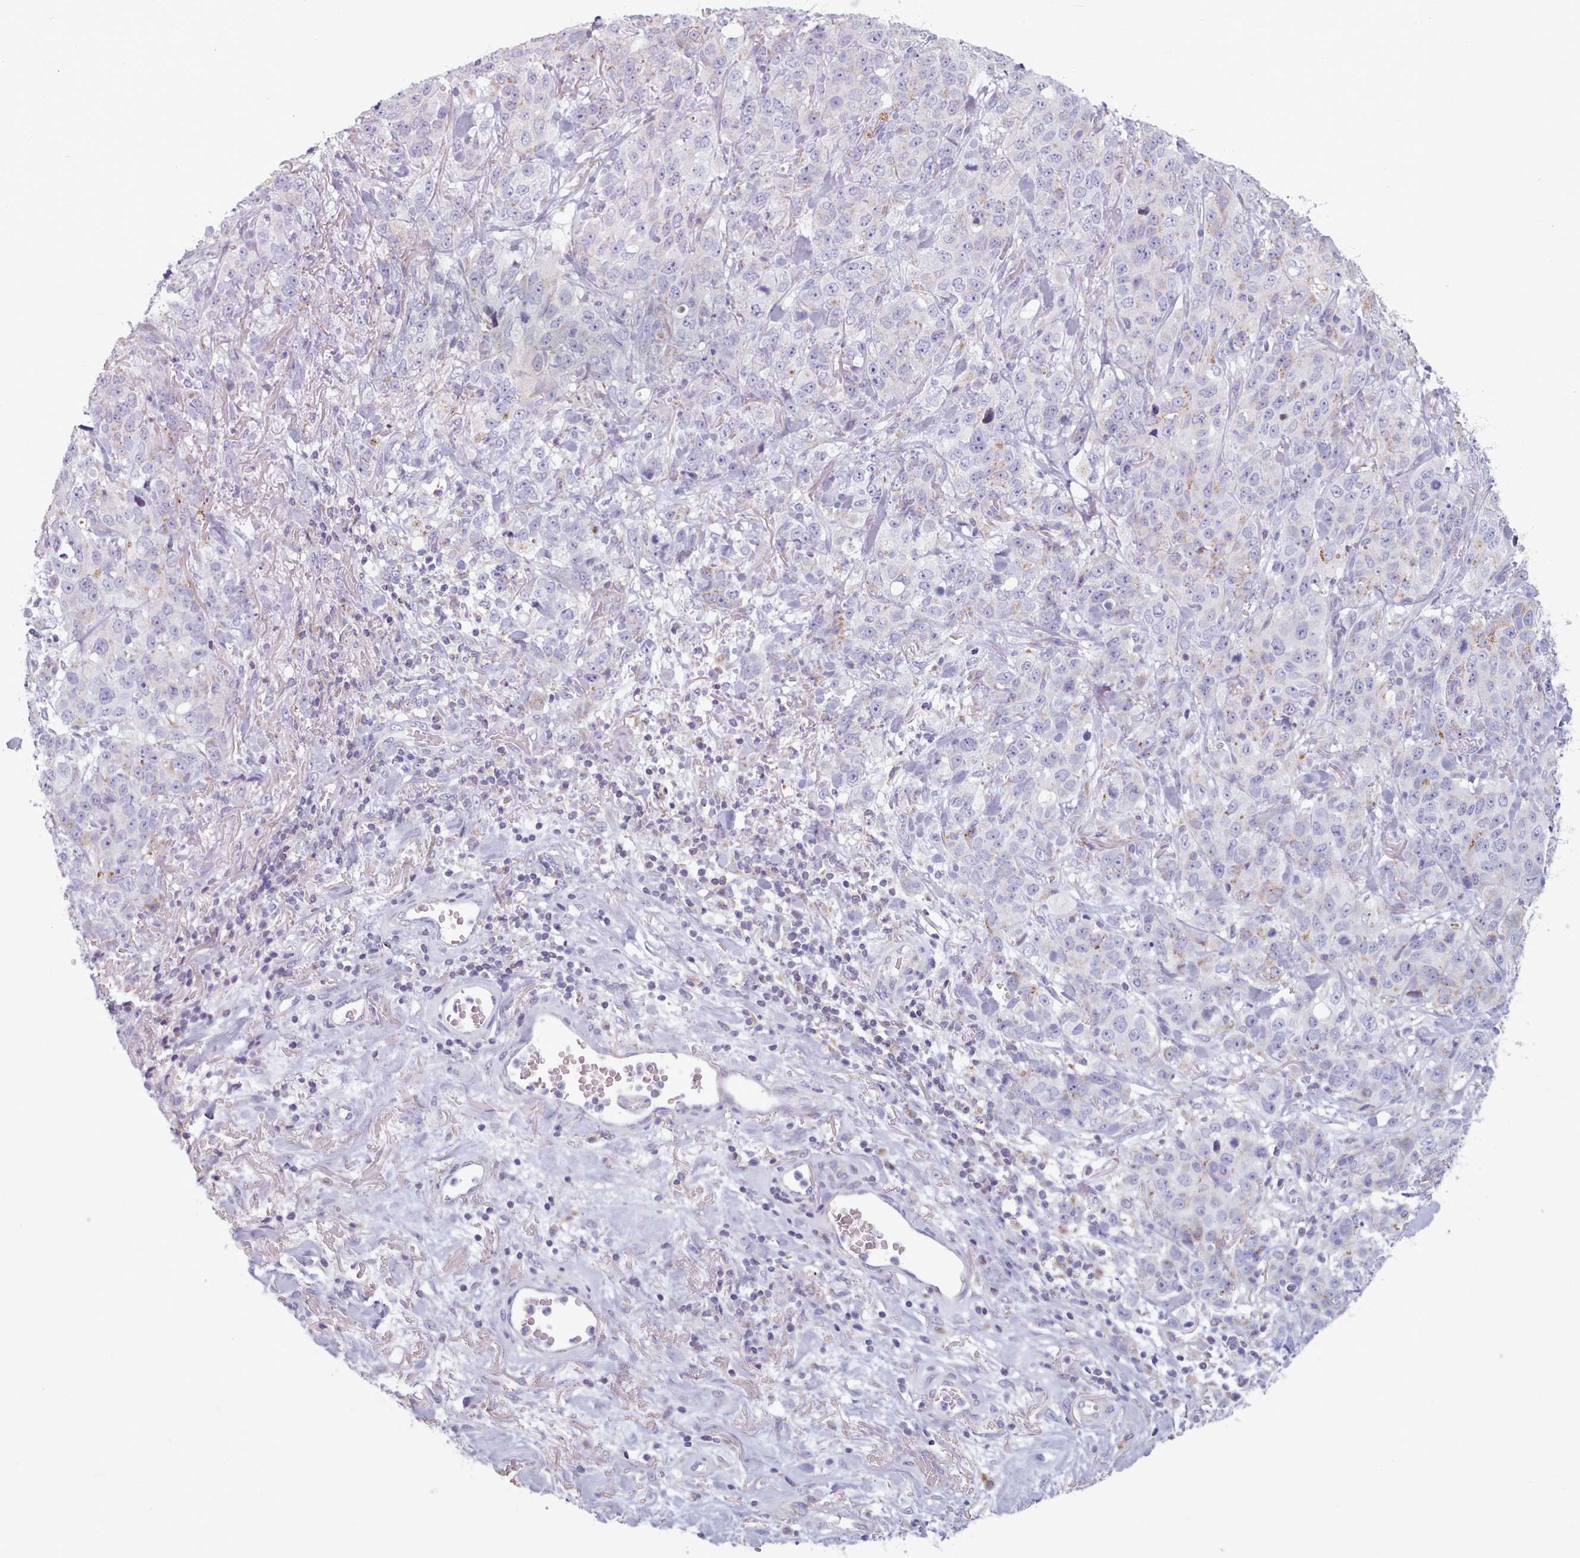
{"staining": {"intensity": "negative", "quantity": "none", "location": "none"}, "tissue": "stomach cancer", "cell_type": "Tumor cells", "image_type": "cancer", "snomed": [{"axis": "morphology", "description": "Adenocarcinoma, NOS"}, {"axis": "topography", "description": "Stomach"}], "caption": "This histopathology image is of stomach cancer stained with immunohistochemistry (IHC) to label a protein in brown with the nuclei are counter-stained blue. There is no positivity in tumor cells. (DAB (3,3'-diaminobenzidine) immunohistochemistry with hematoxylin counter stain).", "gene": "FAM170B", "patient": {"sex": "male", "age": 48}}